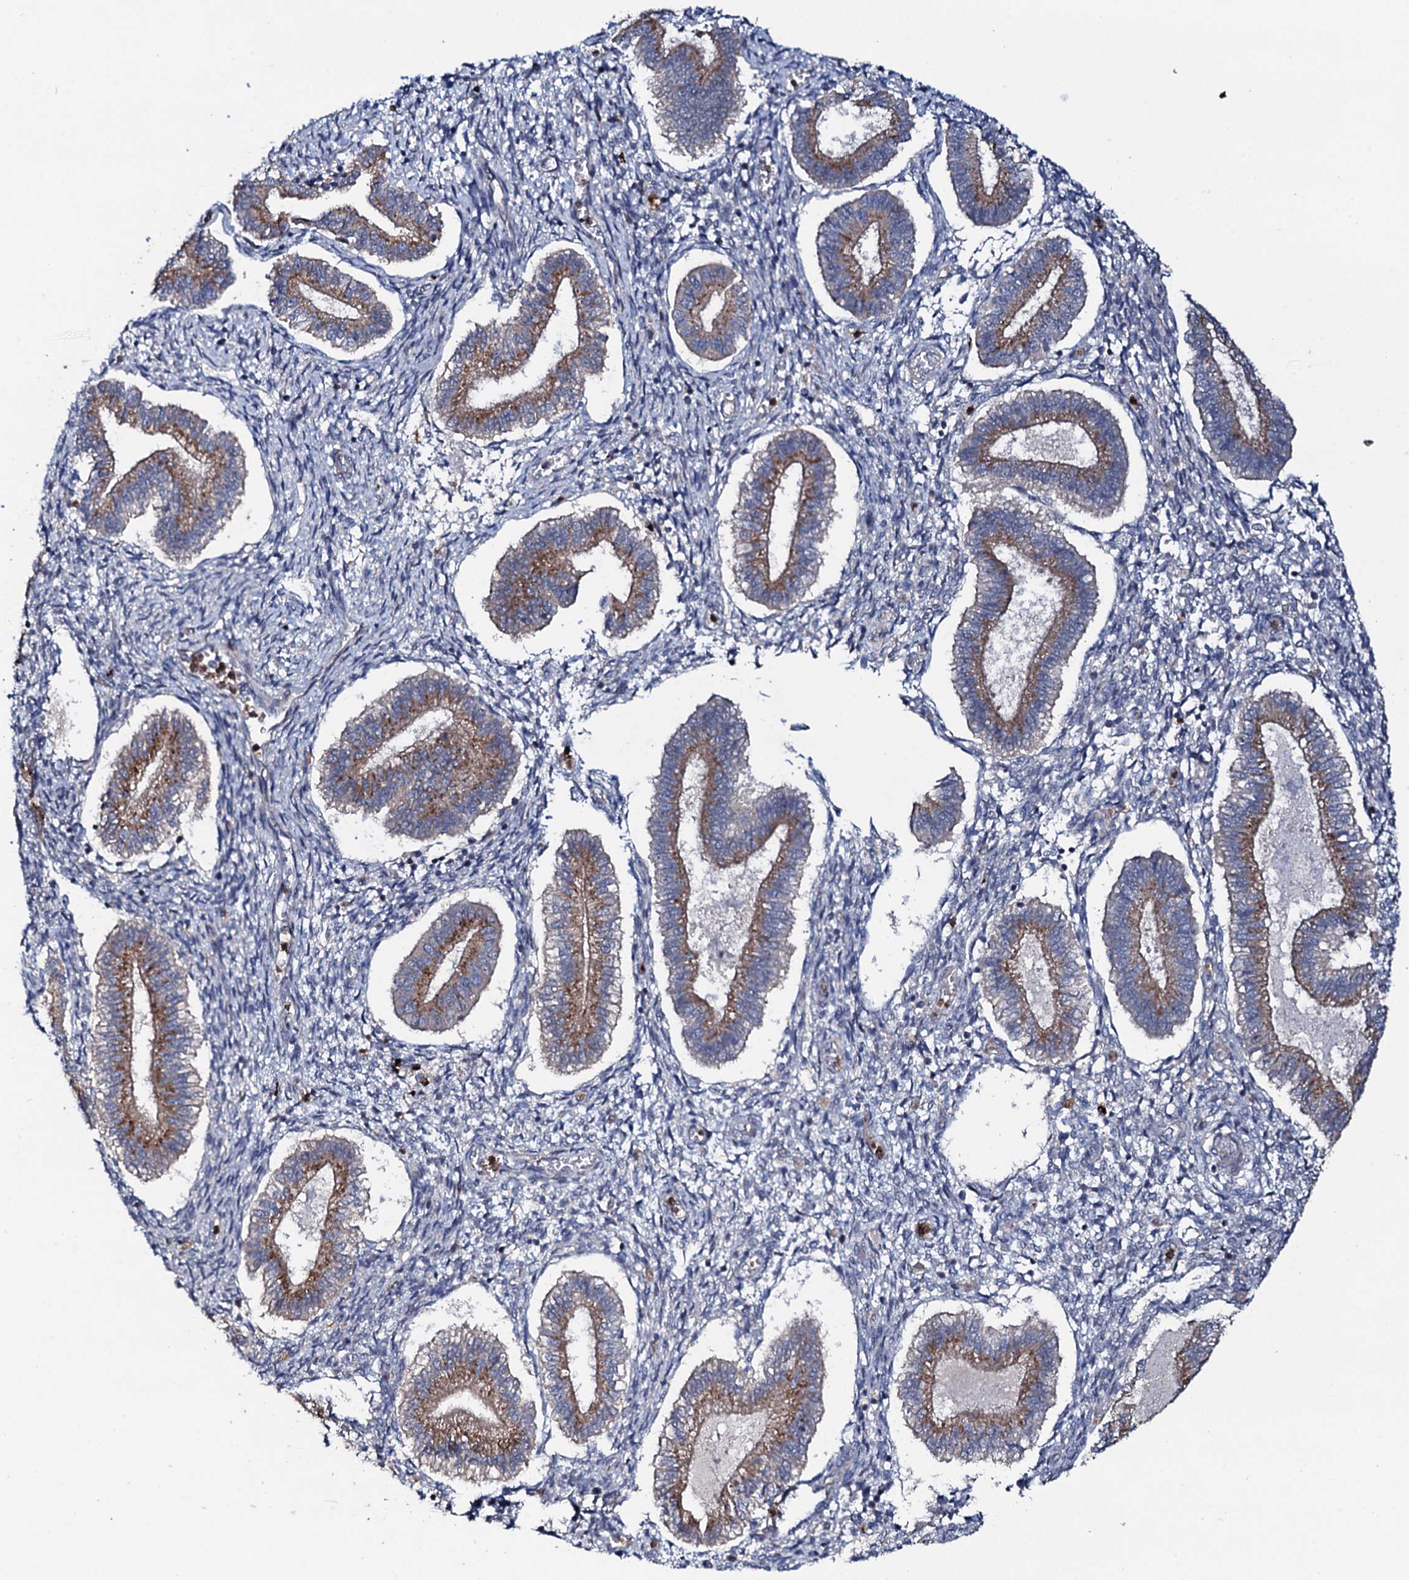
{"staining": {"intensity": "weak", "quantity": "<25%", "location": "cytoplasmic/membranous"}, "tissue": "endometrium", "cell_type": "Cells in endometrial stroma", "image_type": "normal", "snomed": [{"axis": "morphology", "description": "Normal tissue, NOS"}, {"axis": "topography", "description": "Endometrium"}], "caption": "Immunohistochemistry image of unremarkable endometrium: endometrium stained with DAB reveals no significant protein expression in cells in endometrial stroma.", "gene": "COG6", "patient": {"sex": "female", "age": 25}}